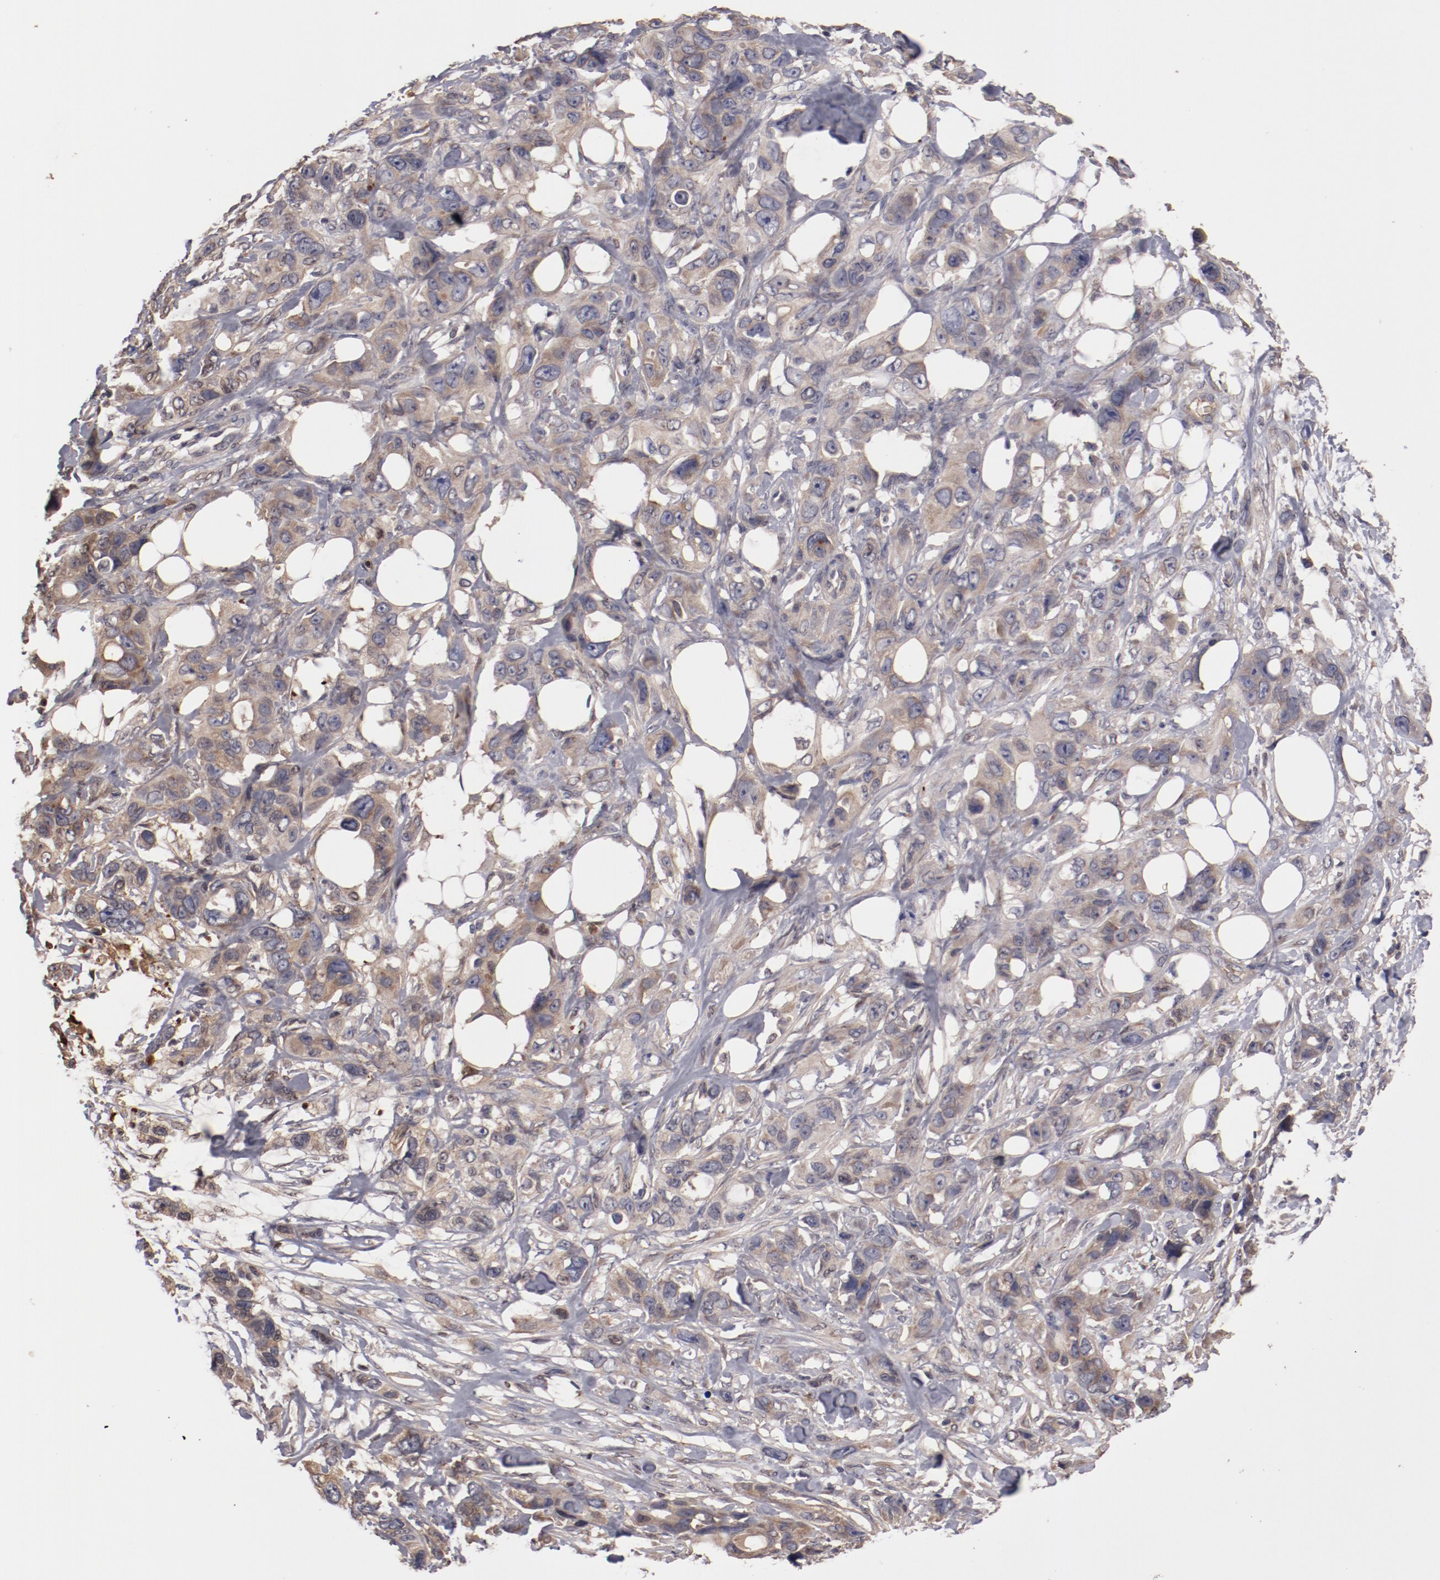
{"staining": {"intensity": "weak", "quantity": ">75%", "location": "cytoplasmic/membranous"}, "tissue": "stomach cancer", "cell_type": "Tumor cells", "image_type": "cancer", "snomed": [{"axis": "morphology", "description": "Adenocarcinoma, NOS"}, {"axis": "topography", "description": "Stomach, upper"}], "caption": "DAB (3,3'-diaminobenzidine) immunohistochemical staining of adenocarcinoma (stomach) shows weak cytoplasmic/membranous protein staining in about >75% of tumor cells.", "gene": "SERPINA7", "patient": {"sex": "male", "age": 47}}